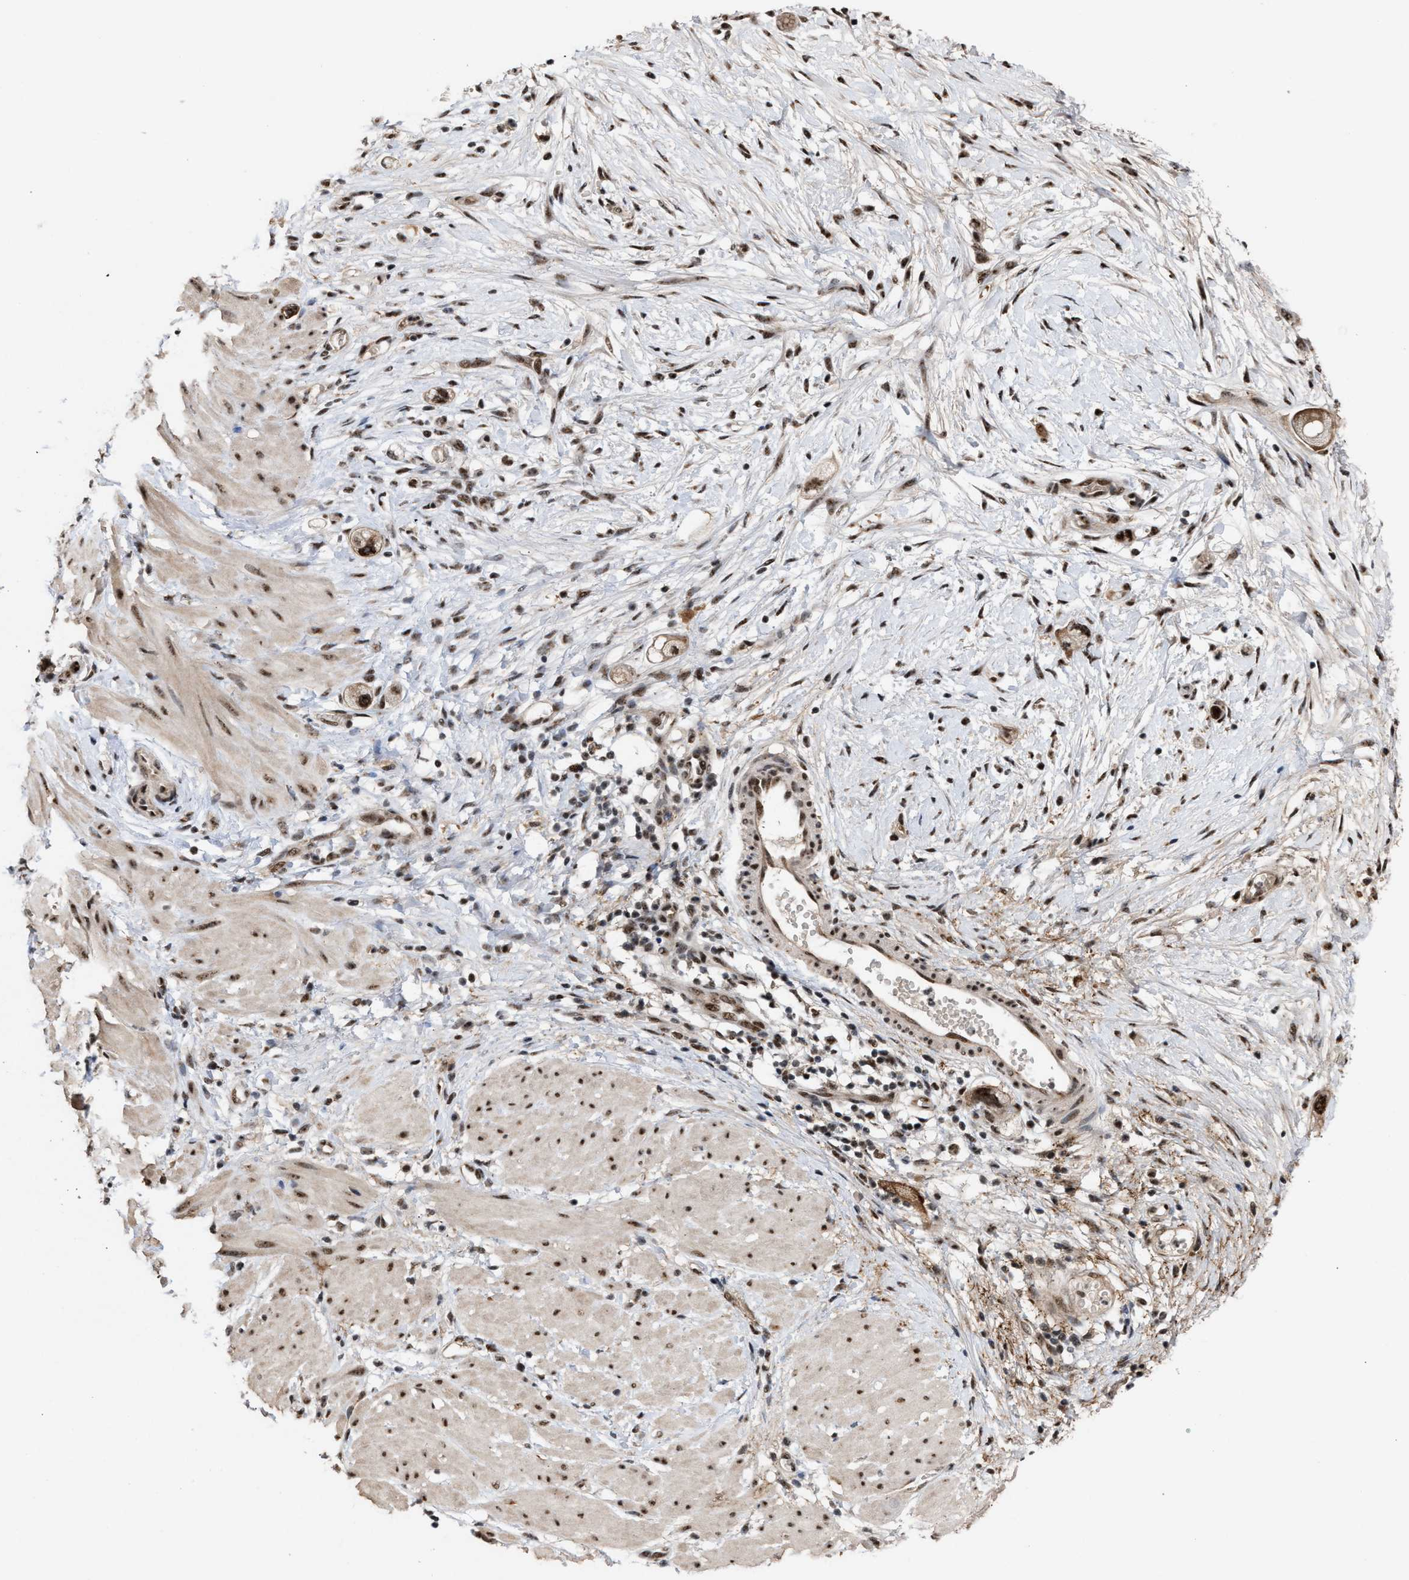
{"staining": {"intensity": "strong", "quantity": ">75%", "location": "cytoplasmic/membranous,nuclear"}, "tissue": "stomach cancer", "cell_type": "Tumor cells", "image_type": "cancer", "snomed": [{"axis": "morphology", "description": "Adenocarcinoma, NOS"}, {"axis": "topography", "description": "Stomach"}, {"axis": "topography", "description": "Stomach, lower"}], "caption": "Immunohistochemical staining of human stomach cancer reveals high levels of strong cytoplasmic/membranous and nuclear protein expression in approximately >75% of tumor cells.", "gene": "EIF4A3", "patient": {"sex": "female", "age": 48}}